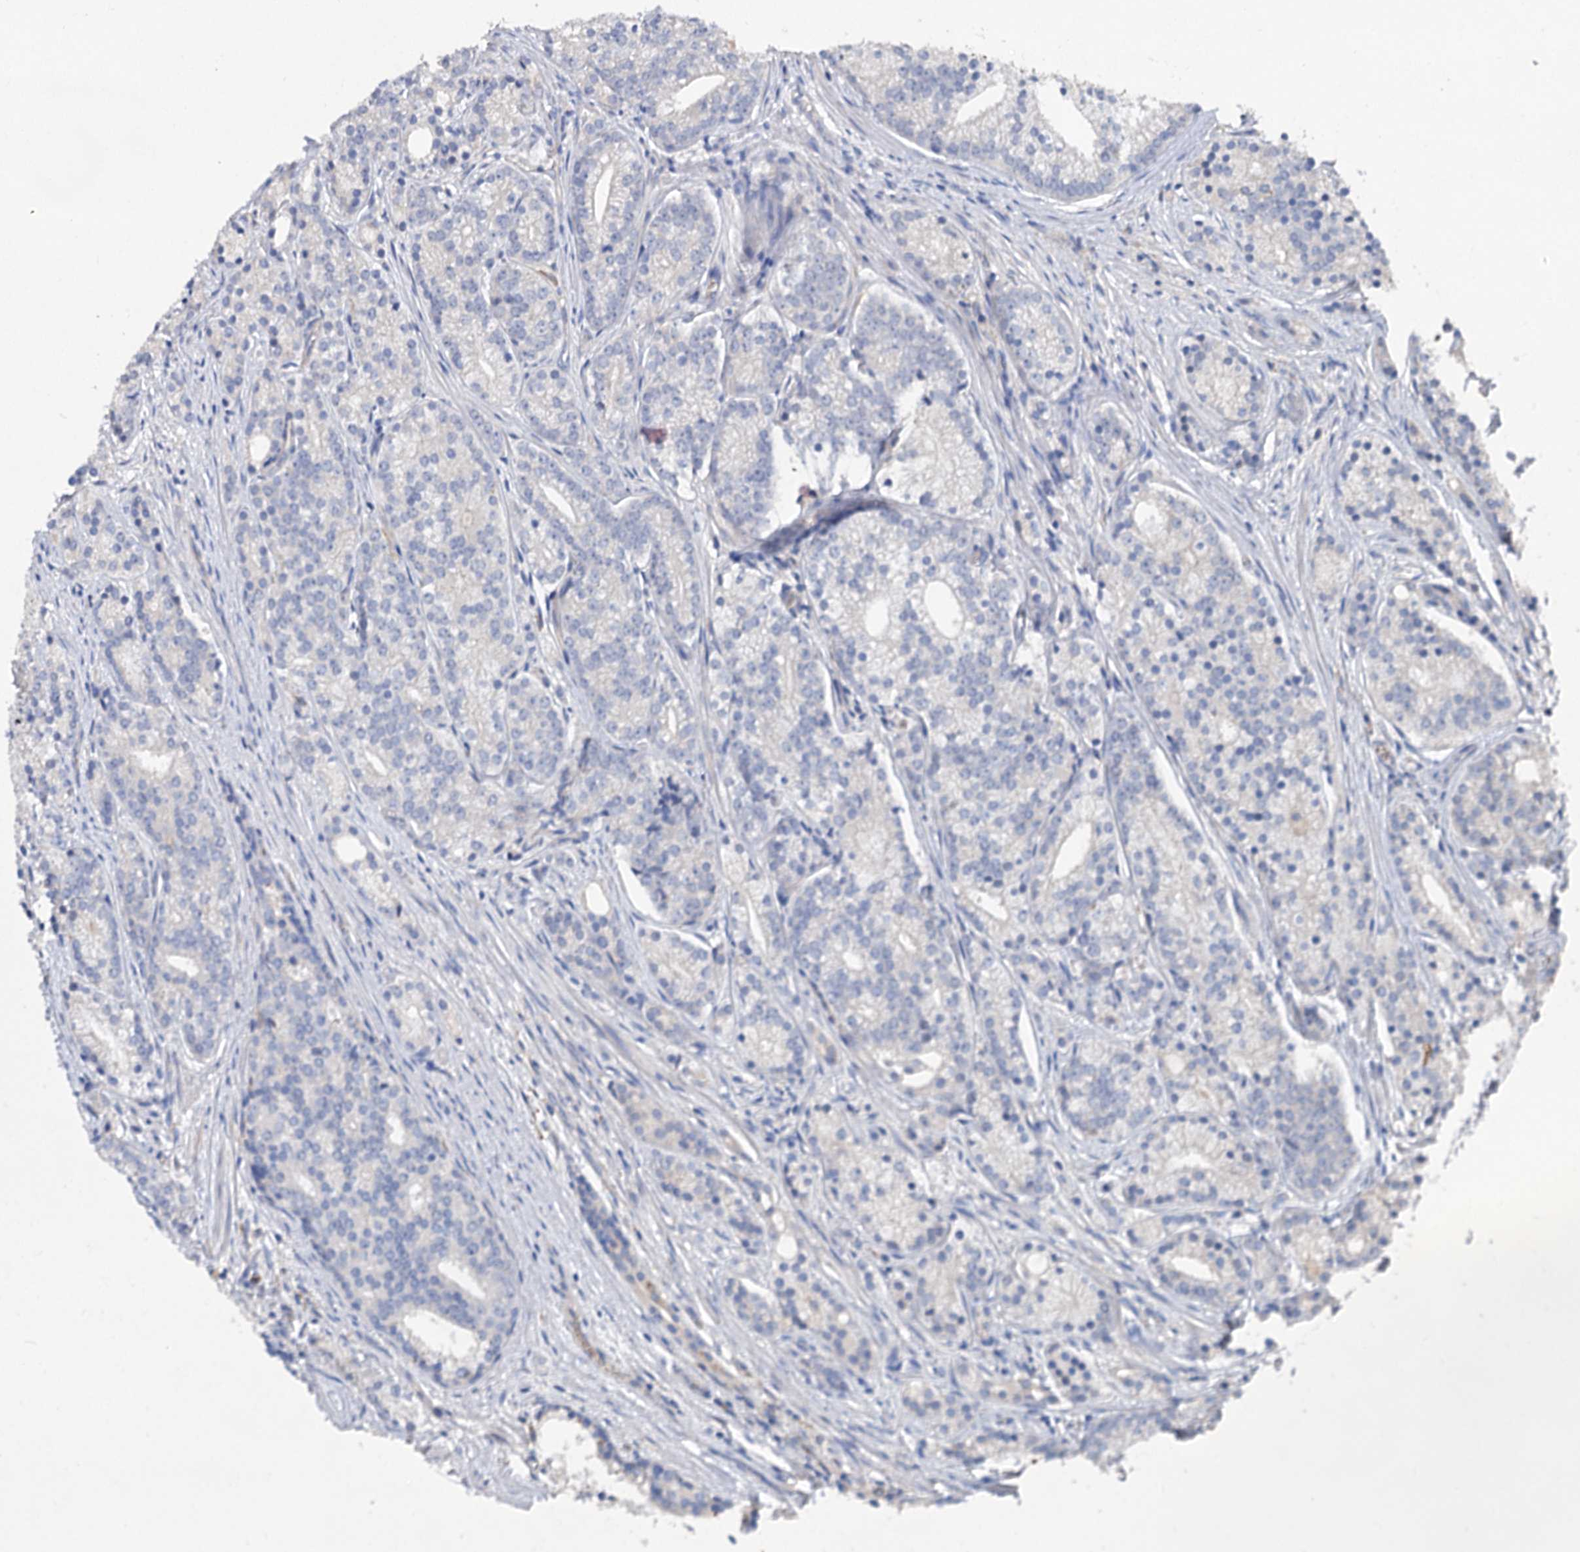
{"staining": {"intensity": "negative", "quantity": "none", "location": "none"}, "tissue": "prostate cancer", "cell_type": "Tumor cells", "image_type": "cancer", "snomed": [{"axis": "morphology", "description": "Adenocarcinoma, Low grade"}, {"axis": "topography", "description": "Prostate"}], "caption": "High magnification brightfield microscopy of low-grade adenocarcinoma (prostate) stained with DAB (3,3'-diaminobenzidine) (brown) and counterstained with hematoxylin (blue): tumor cells show no significant staining.", "gene": "HVCN1", "patient": {"sex": "male", "age": 71}}